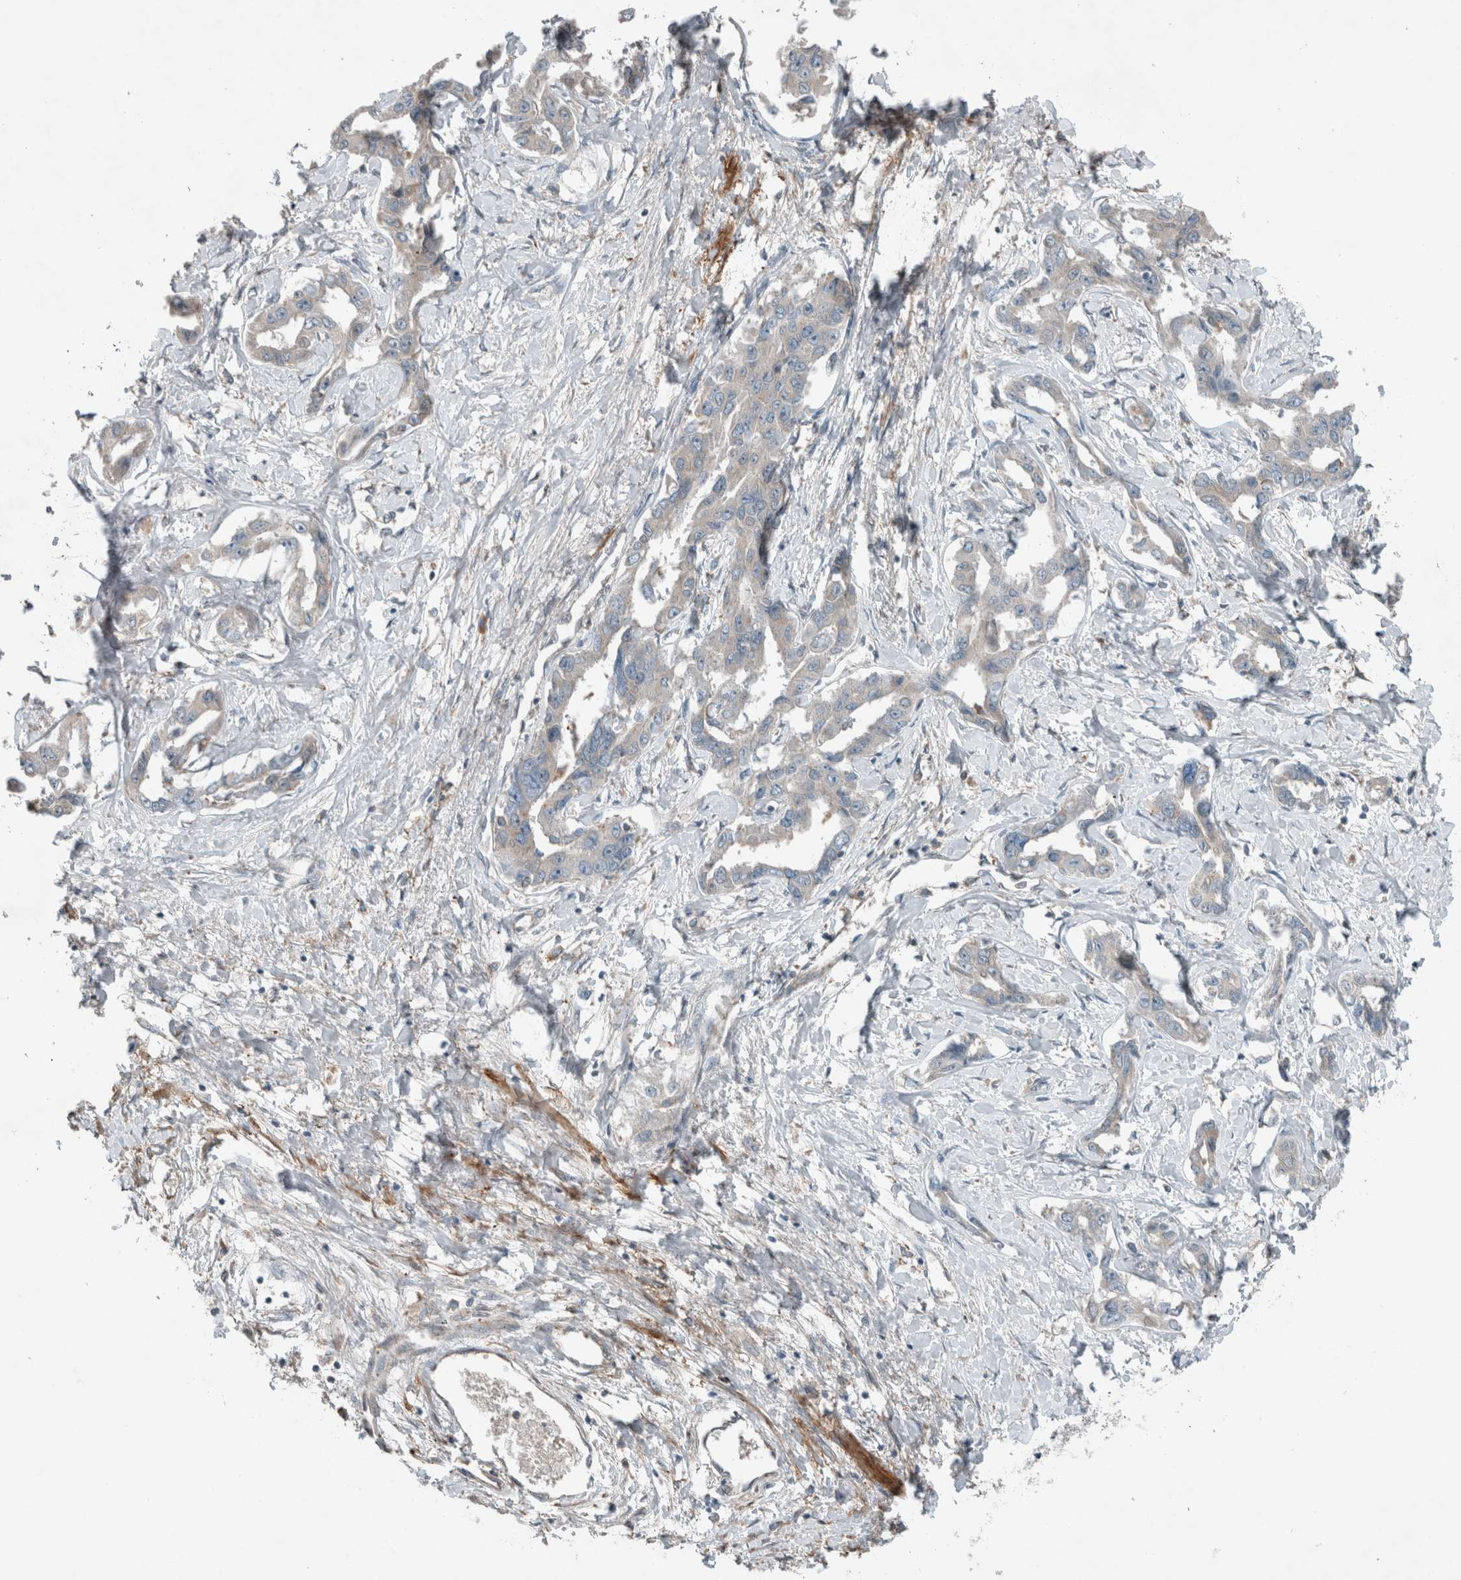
{"staining": {"intensity": "negative", "quantity": "none", "location": "none"}, "tissue": "liver cancer", "cell_type": "Tumor cells", "image_type": "cancer", "snomed": [{"axis": "morphology", "description": "Cholangiocarcinoma"}, {"axis": "topography", "description": "Liver"}], "caption": "IHC micrograph of human liver cholangiocarcinoma stained for a protein (brown), which displays no expression in tumor cells. (DAB (3,3'-diaminobenzidine) immunohistochemistry, high magnification).", "gene": "JADE2", "patient": {"sex": "male", "age": 59}}